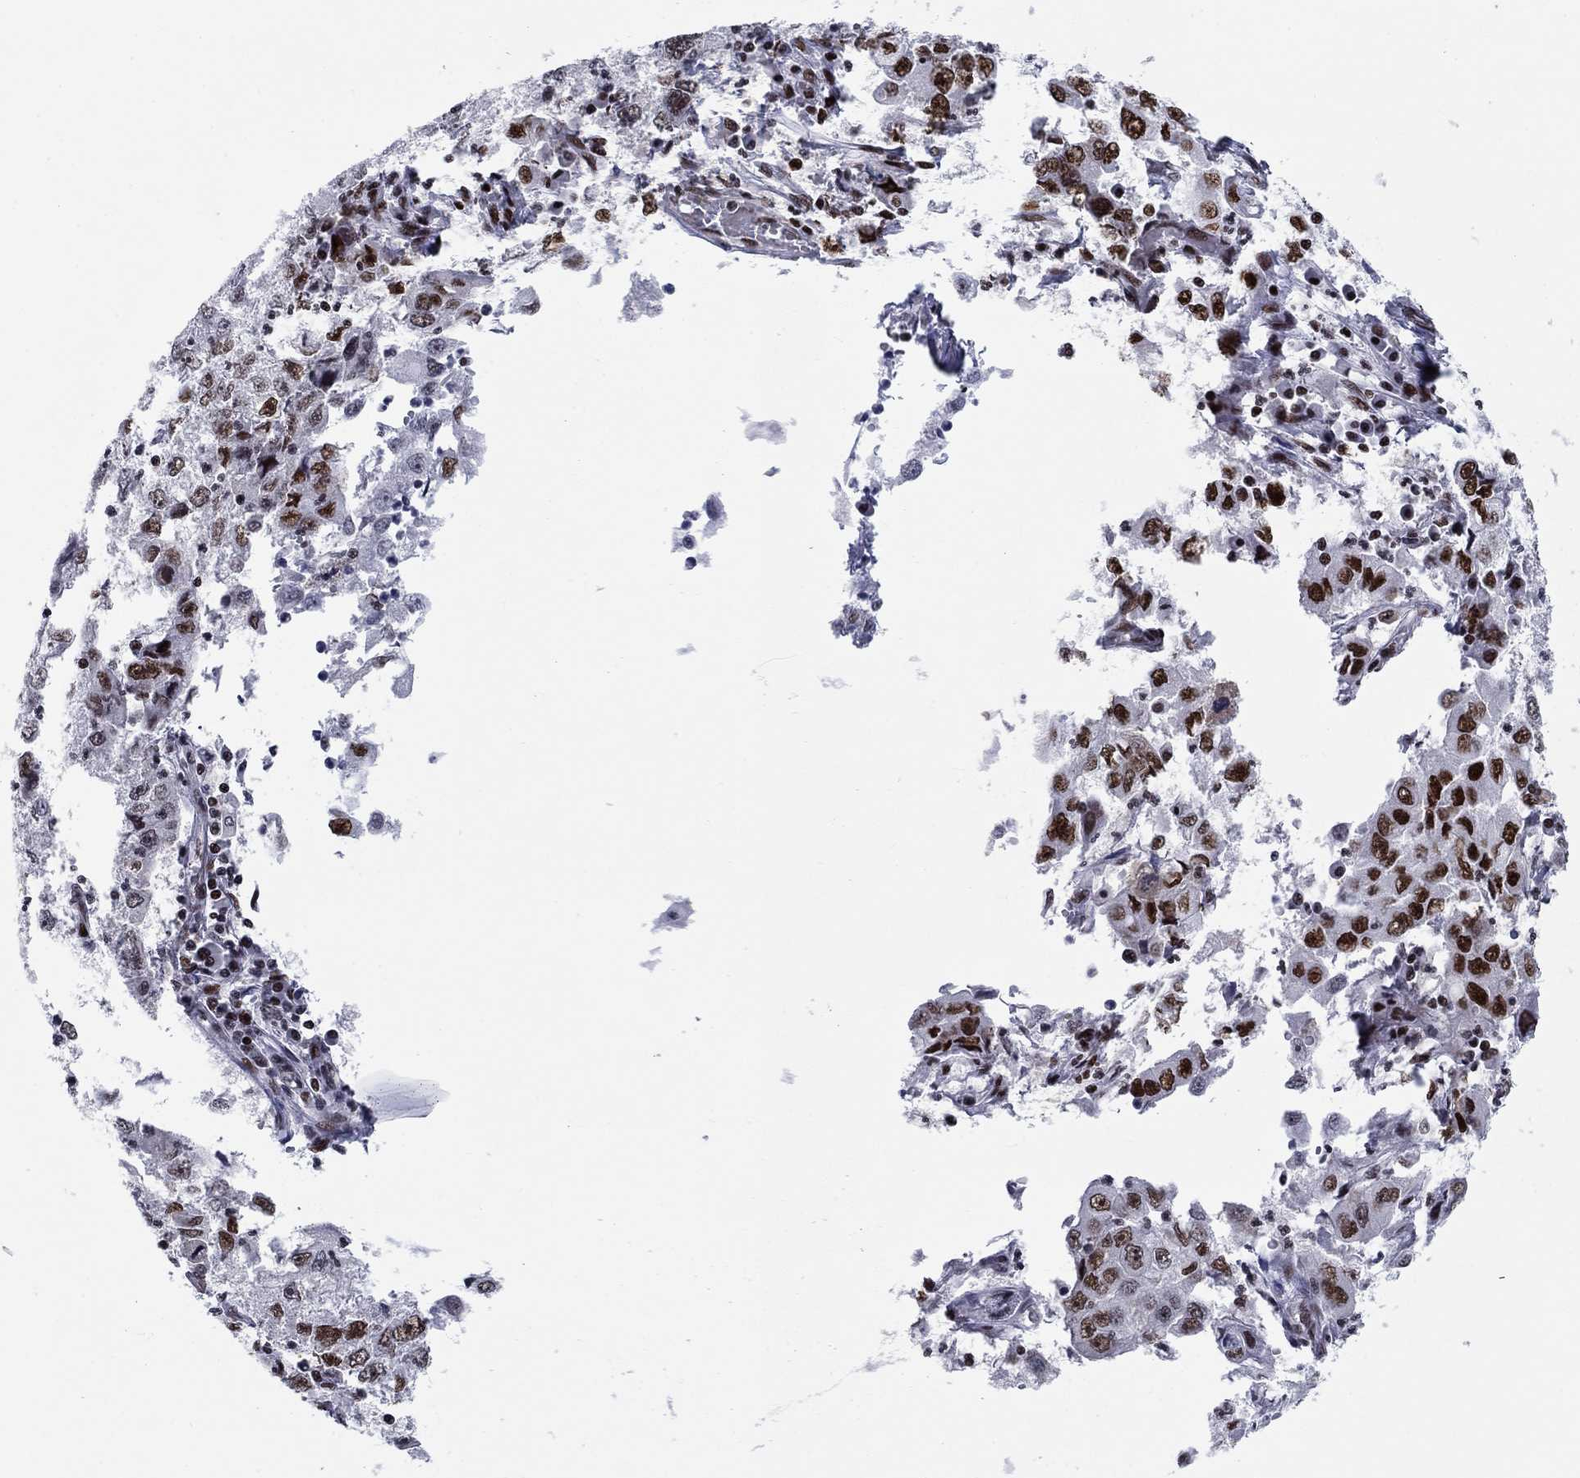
{"staining": {"intensity": "strong", "quantity": ">75%", "location": "nuclear"}, "tissue": "cervical cancer", "cell_type": "Tumor cells", "image_type": "cancer", "snomed": [{"axis": "morphology", "description": "Squamous cell carcinoma, NOS"}, {"axis": "topography", "description": "Cervix"}], "caption": "Cervical cancer stained with a protein marker displays strong staining in tumor cells.", "gene": "RPRD1B", "patient": {"sex": "female", "age": 36}}